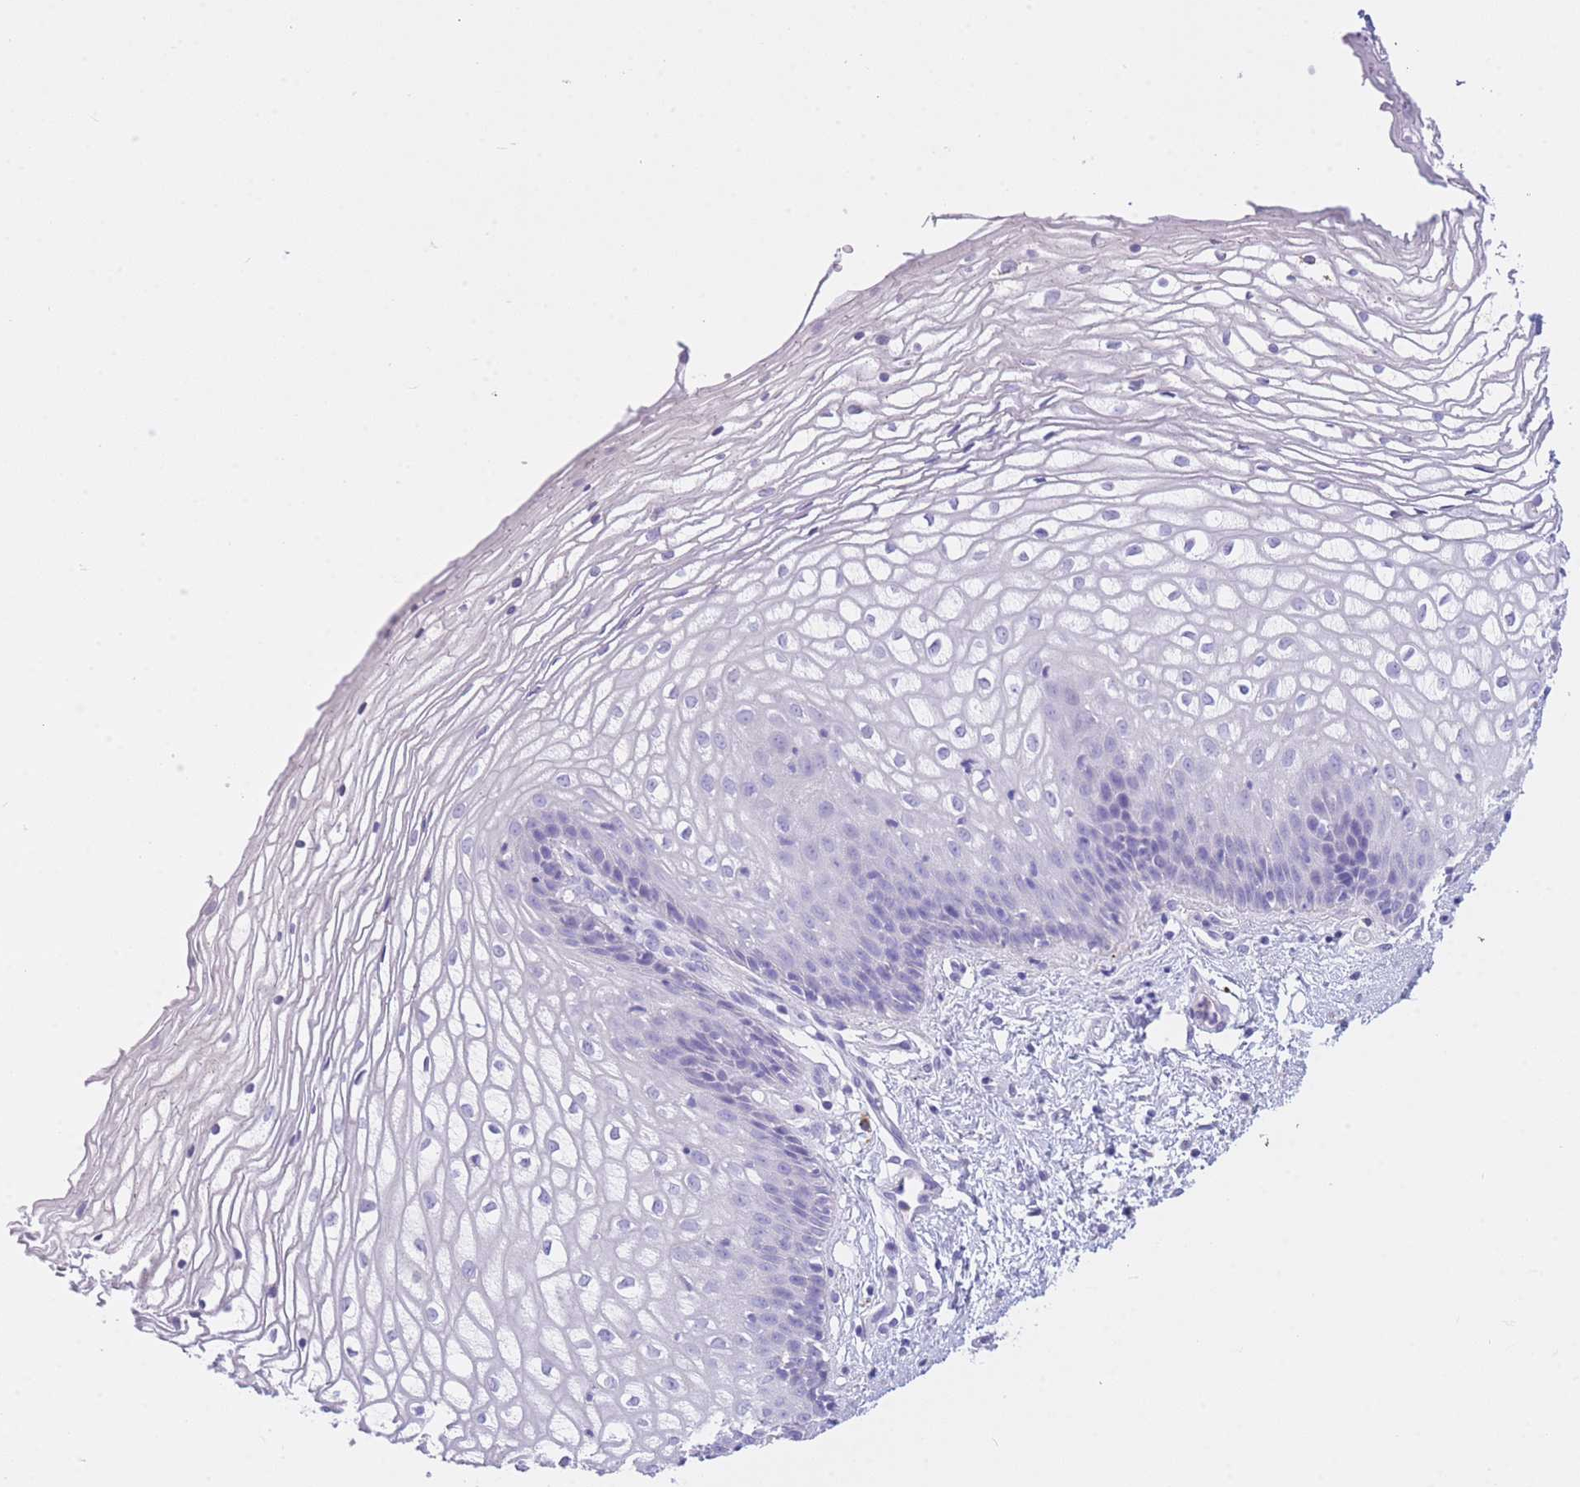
{"staining": {"intensity": "negative", "quantity": "none", "location": "none"}, "tissue": "vagina", "cell_type": "Squamous epithelial cells", "image_type": "normal", "snomed": [{"axis": "morphology", "description": "Normal tissue, NOS"}, {"axis": "topography", "description": "Vagina"}], "caption": "An IHC micrograph of normal vagina is shown. There is no staining in squamous epithelial cells of vagina. (Immunohistochemistry, brightfield microscopy, high magnification).", "gene": "PLBD1", "patient": {"sex": "female", "age": 34}}